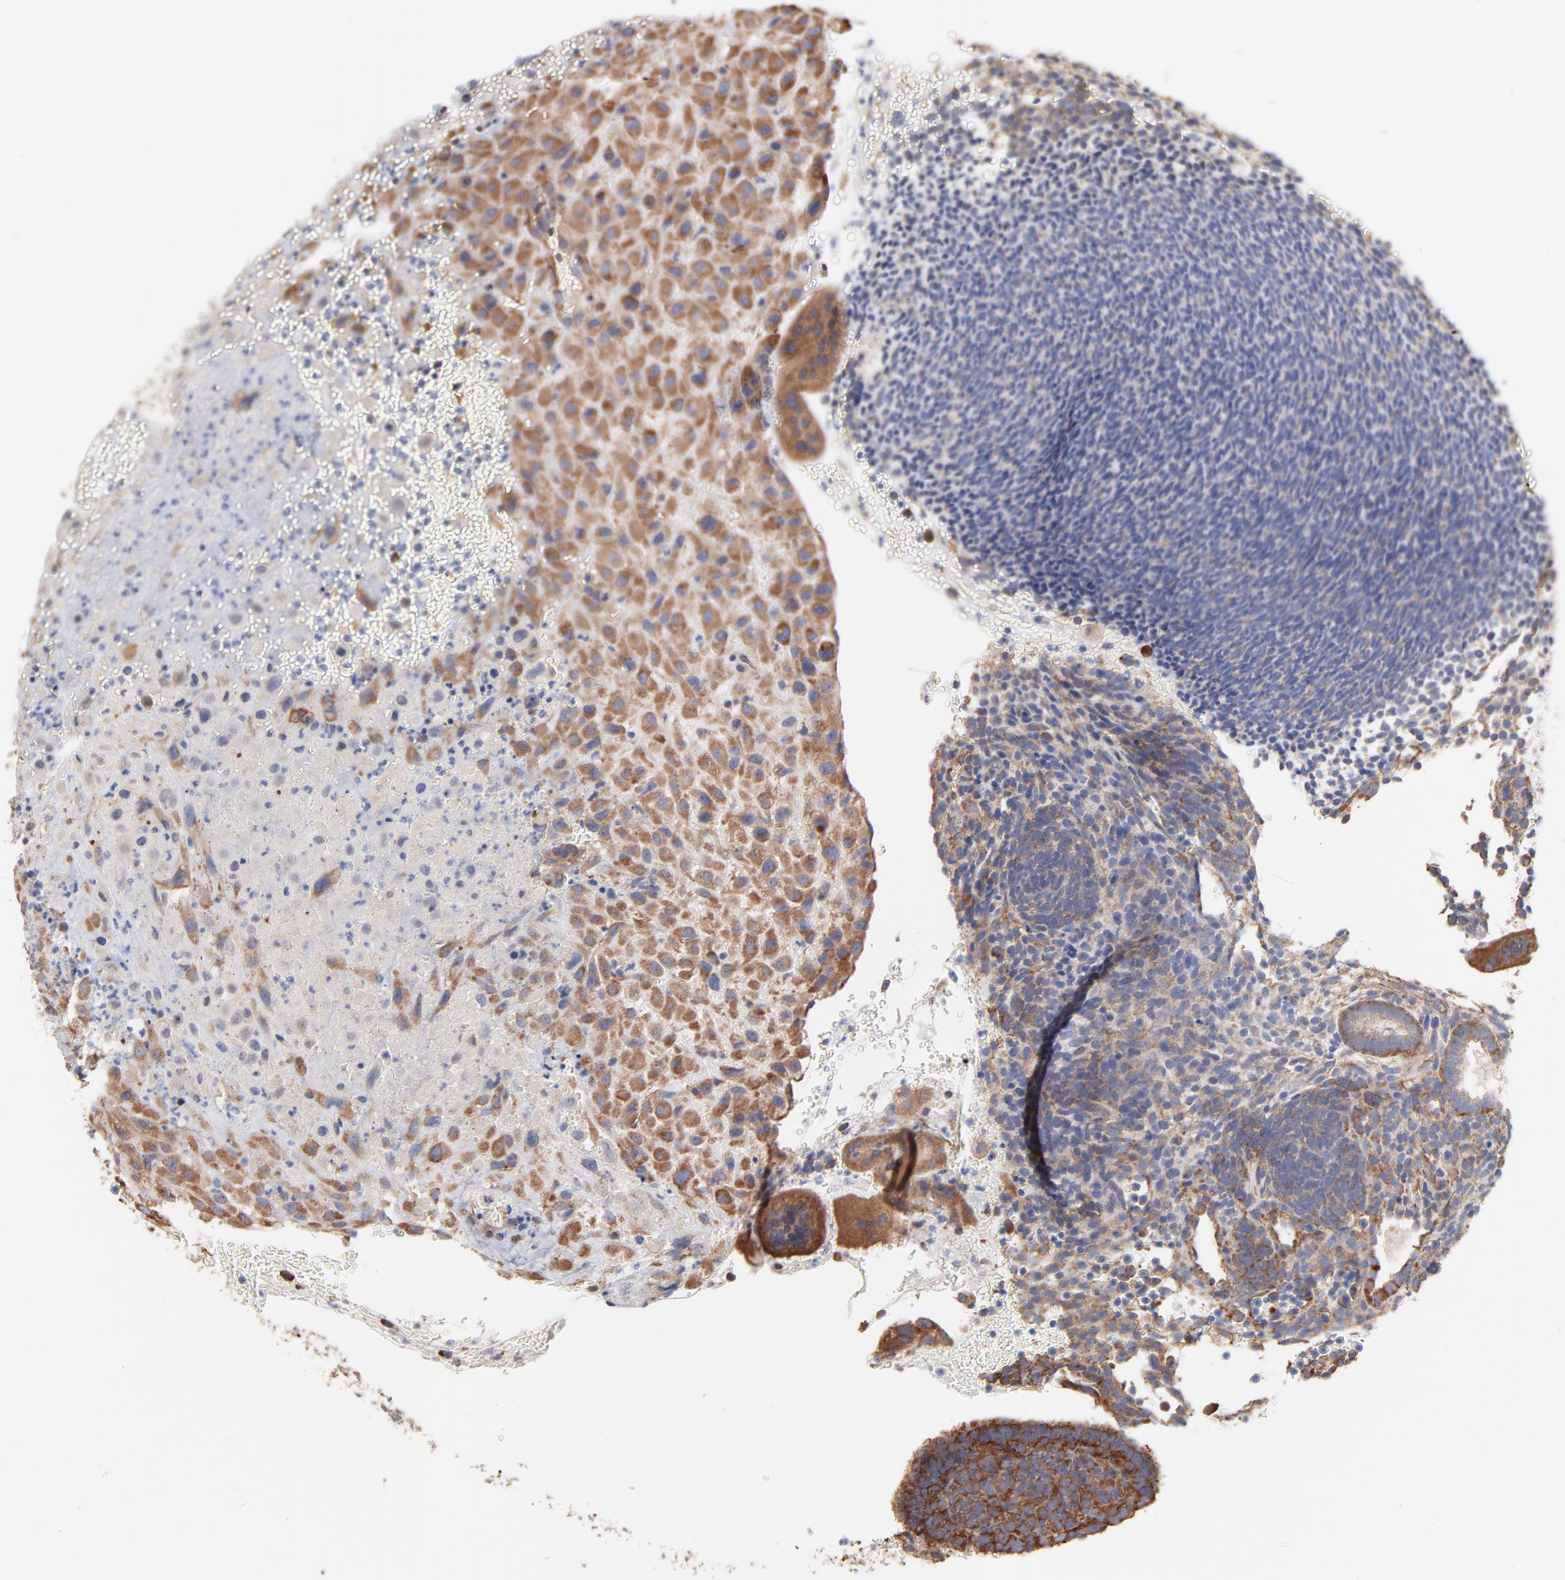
{"staining": {"intensity": "moderate", "quantity": ">75%", "location": "cytoplasmic/membranous"}, "tissue": "placenta", "cell_type": "Decidual cells", "image_type": "normal", "snomed": [{"axis": "morphology", "description": "Normal tissue, NOS"}, {"axis": "topography", "description": "Placenta"}], "caption": "Immunohistochemistry photomicrograph of normal placenta: placenta stained using IHC demonstrates medium levels of moderate protein expression localized specifically in the cytoplasmic/membranous of decidual cells, appearing as a cytoplasmic/membranous brown color.", "gene": "RPL9", "patient": {"sex": "female", "age": 19}}